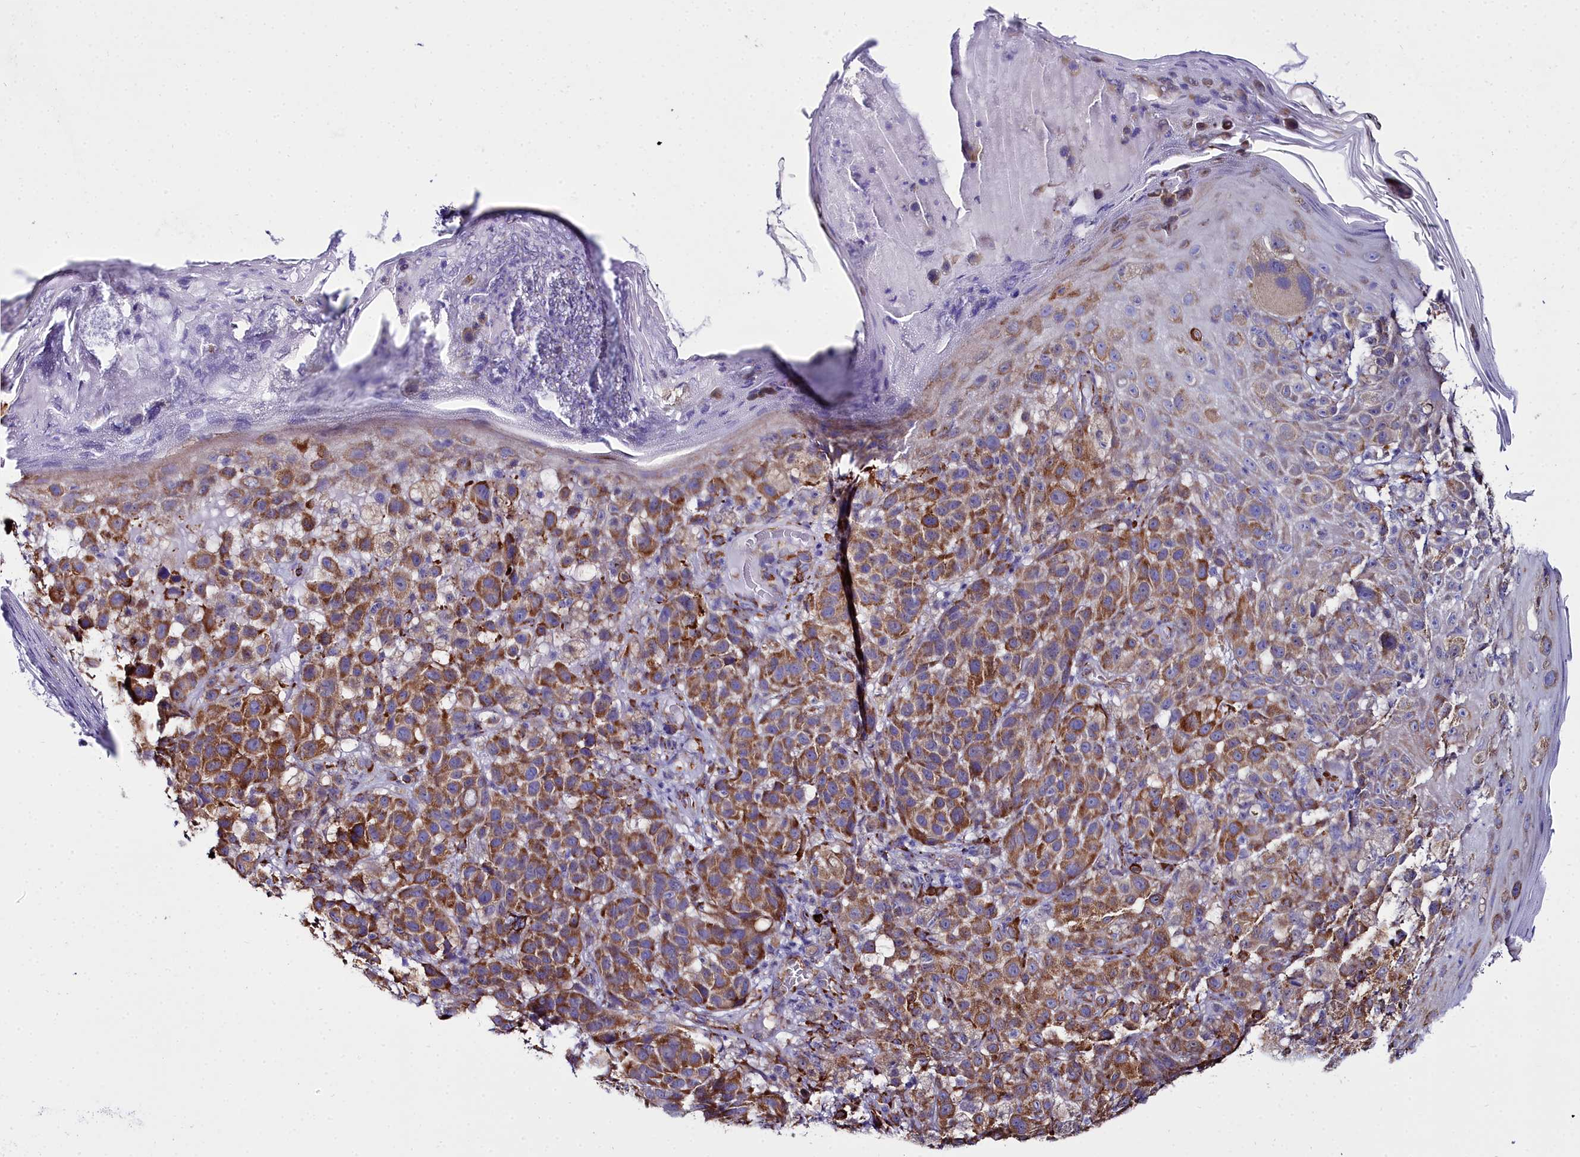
{"staining": {"intensity": "moderate", "quantity": ">75%", "location": "cytoplasmic/membranous"}, "tissue": "melanoma", "cell_type": "Tumor cells", "image_type": "cancer", "snomed": [{"axis": "morphology", "description": "Malignant melanoma, NOS"}, {"axis": "topography", "description": "Skin"}], "caption": "Malignant melanoma stained with a protein marker displays moderate staining in tumor cells.", "gene": "TXNDC5", "patient": {"sex": "male", "age": 38}}